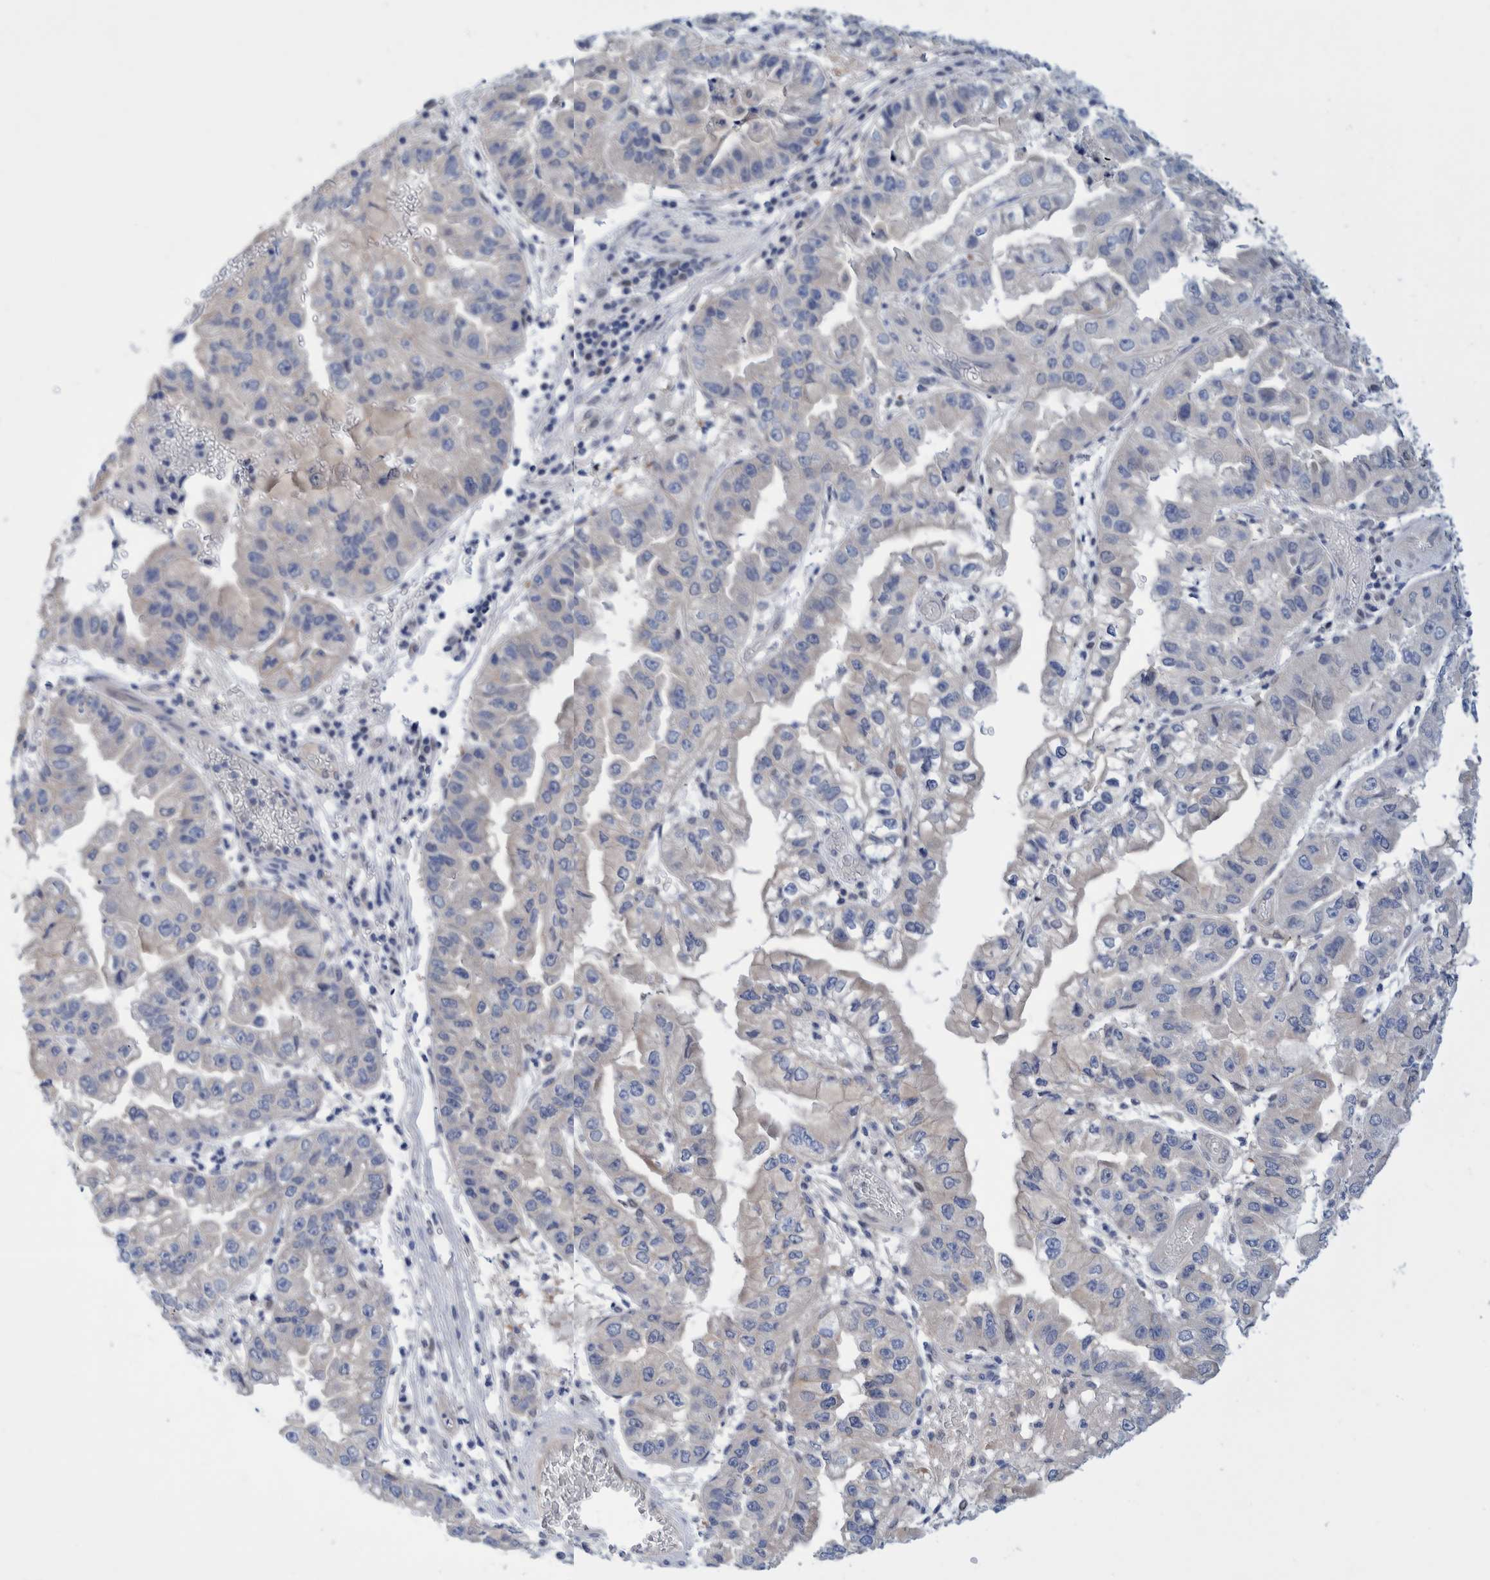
{"staining": {"intensity": "negative", "quantity": "none", "location": "none"}, "tissue": "liver cancer", "cell_type": "Tumor cells", "image_type": "cancer", "snomed": [{"axis": "morphology", "description": "Cholangiocarcinoma"}, {"axis": "topography", "description": "Liver"}], "caption": "This is a histopathology image of IHC staining of liver cancer, which shows no expression in tumor cells. (Brightfield microscopy of DAB immunohistochemistry at high magnification).", "gene": "PFAS", "patient": {"sex": "female", "age": 79}}